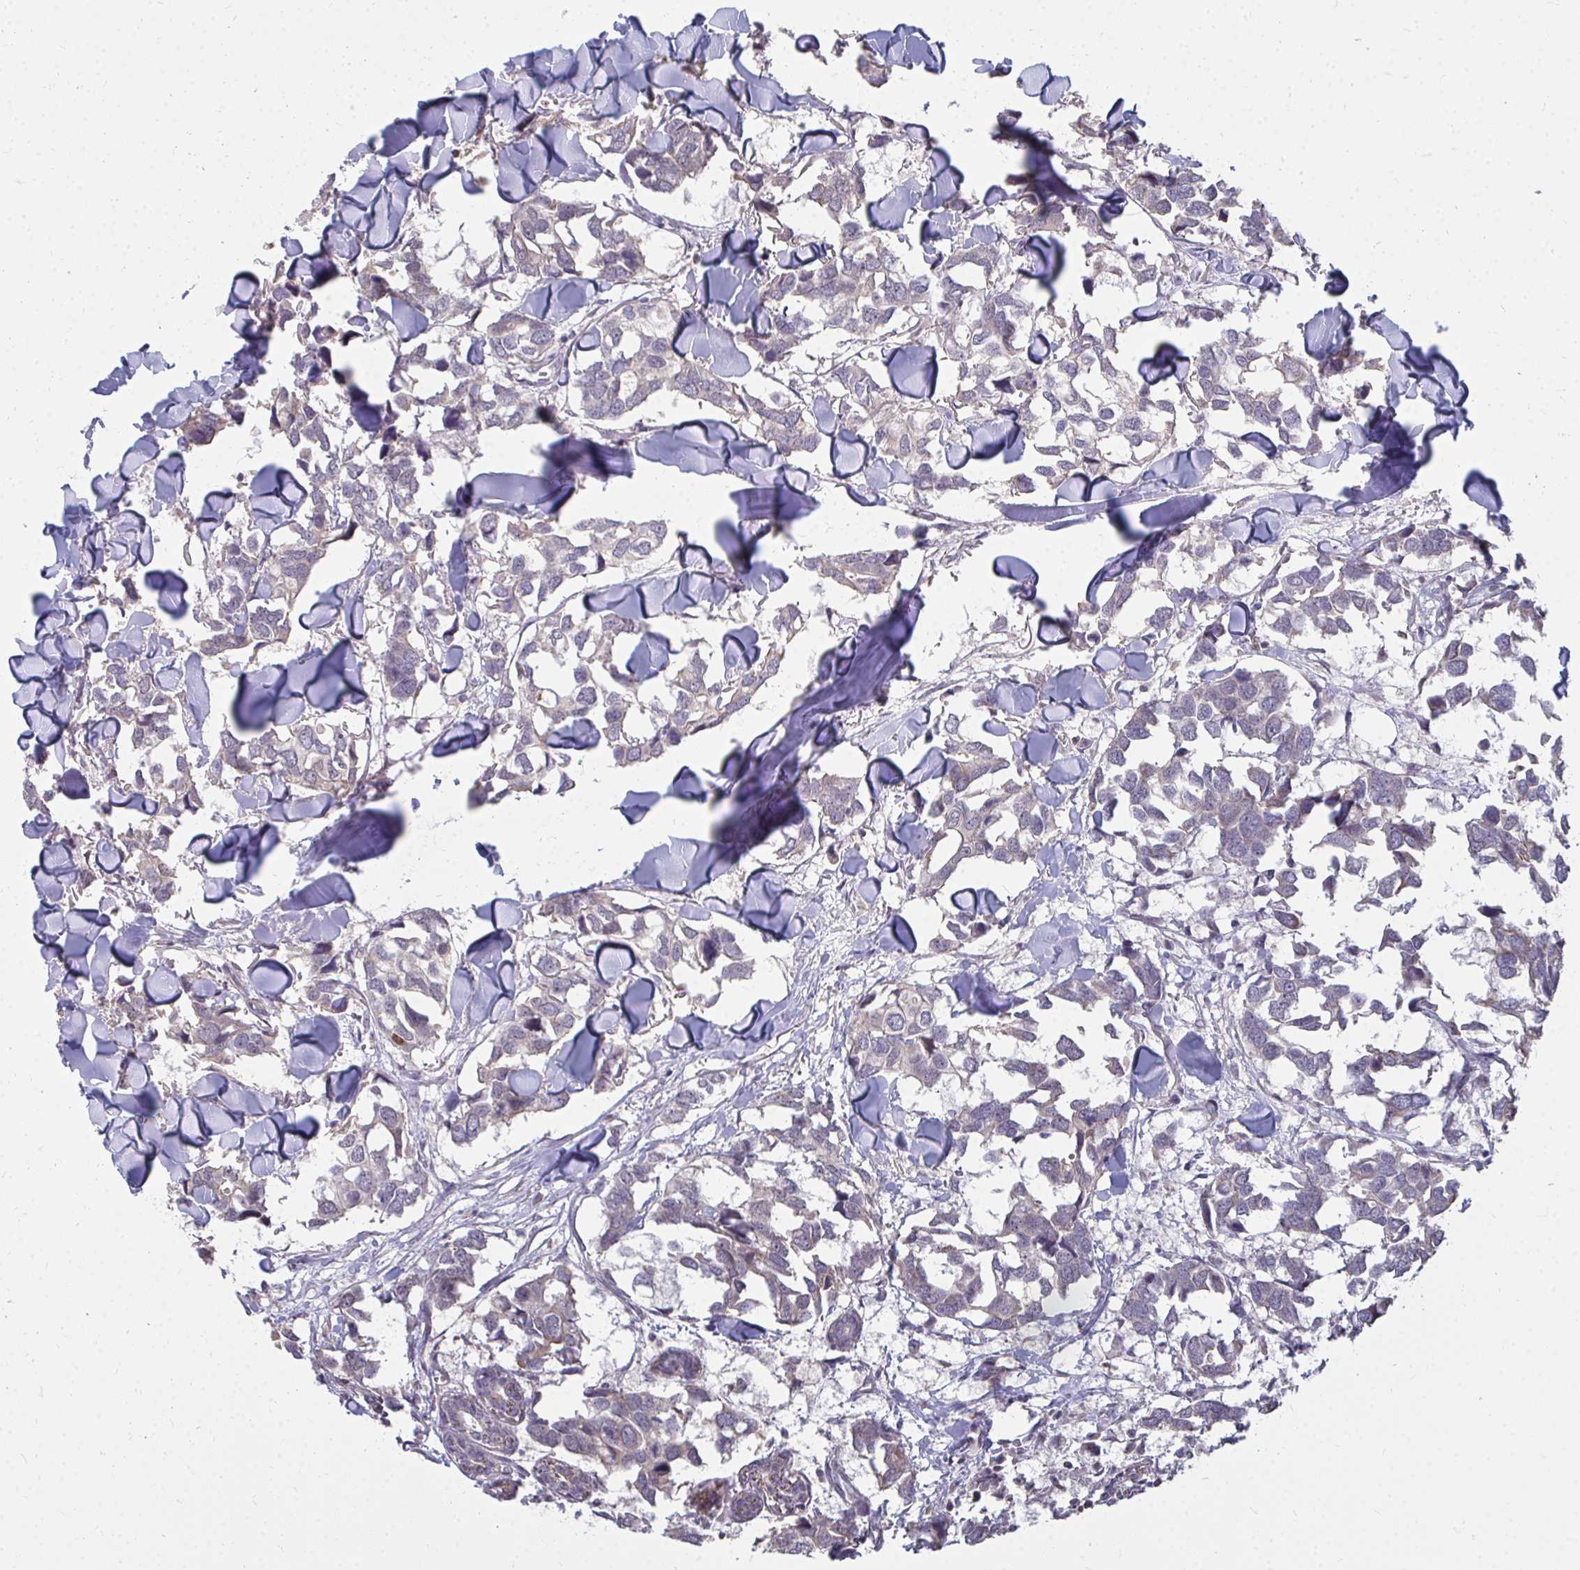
{"staining": {"intensity": "weak", "quantity": "<25%", "location": "cytoplasmic/membranous"}, "tissue": "breast cancer", "cell_type": "Tumor cells", "image_type": "cancer", "snomed": [{"axis": "morphology", "description": "Duct carcinoma"}, {"axis": "topography", "description": "Breast"}], "caption": "This is an IHC image of breast invasive ductal carcinoma. There is no positivity in tumor cells.", "gene": "DNAJA2", "patient": {"sex": "female", "age": 83}}